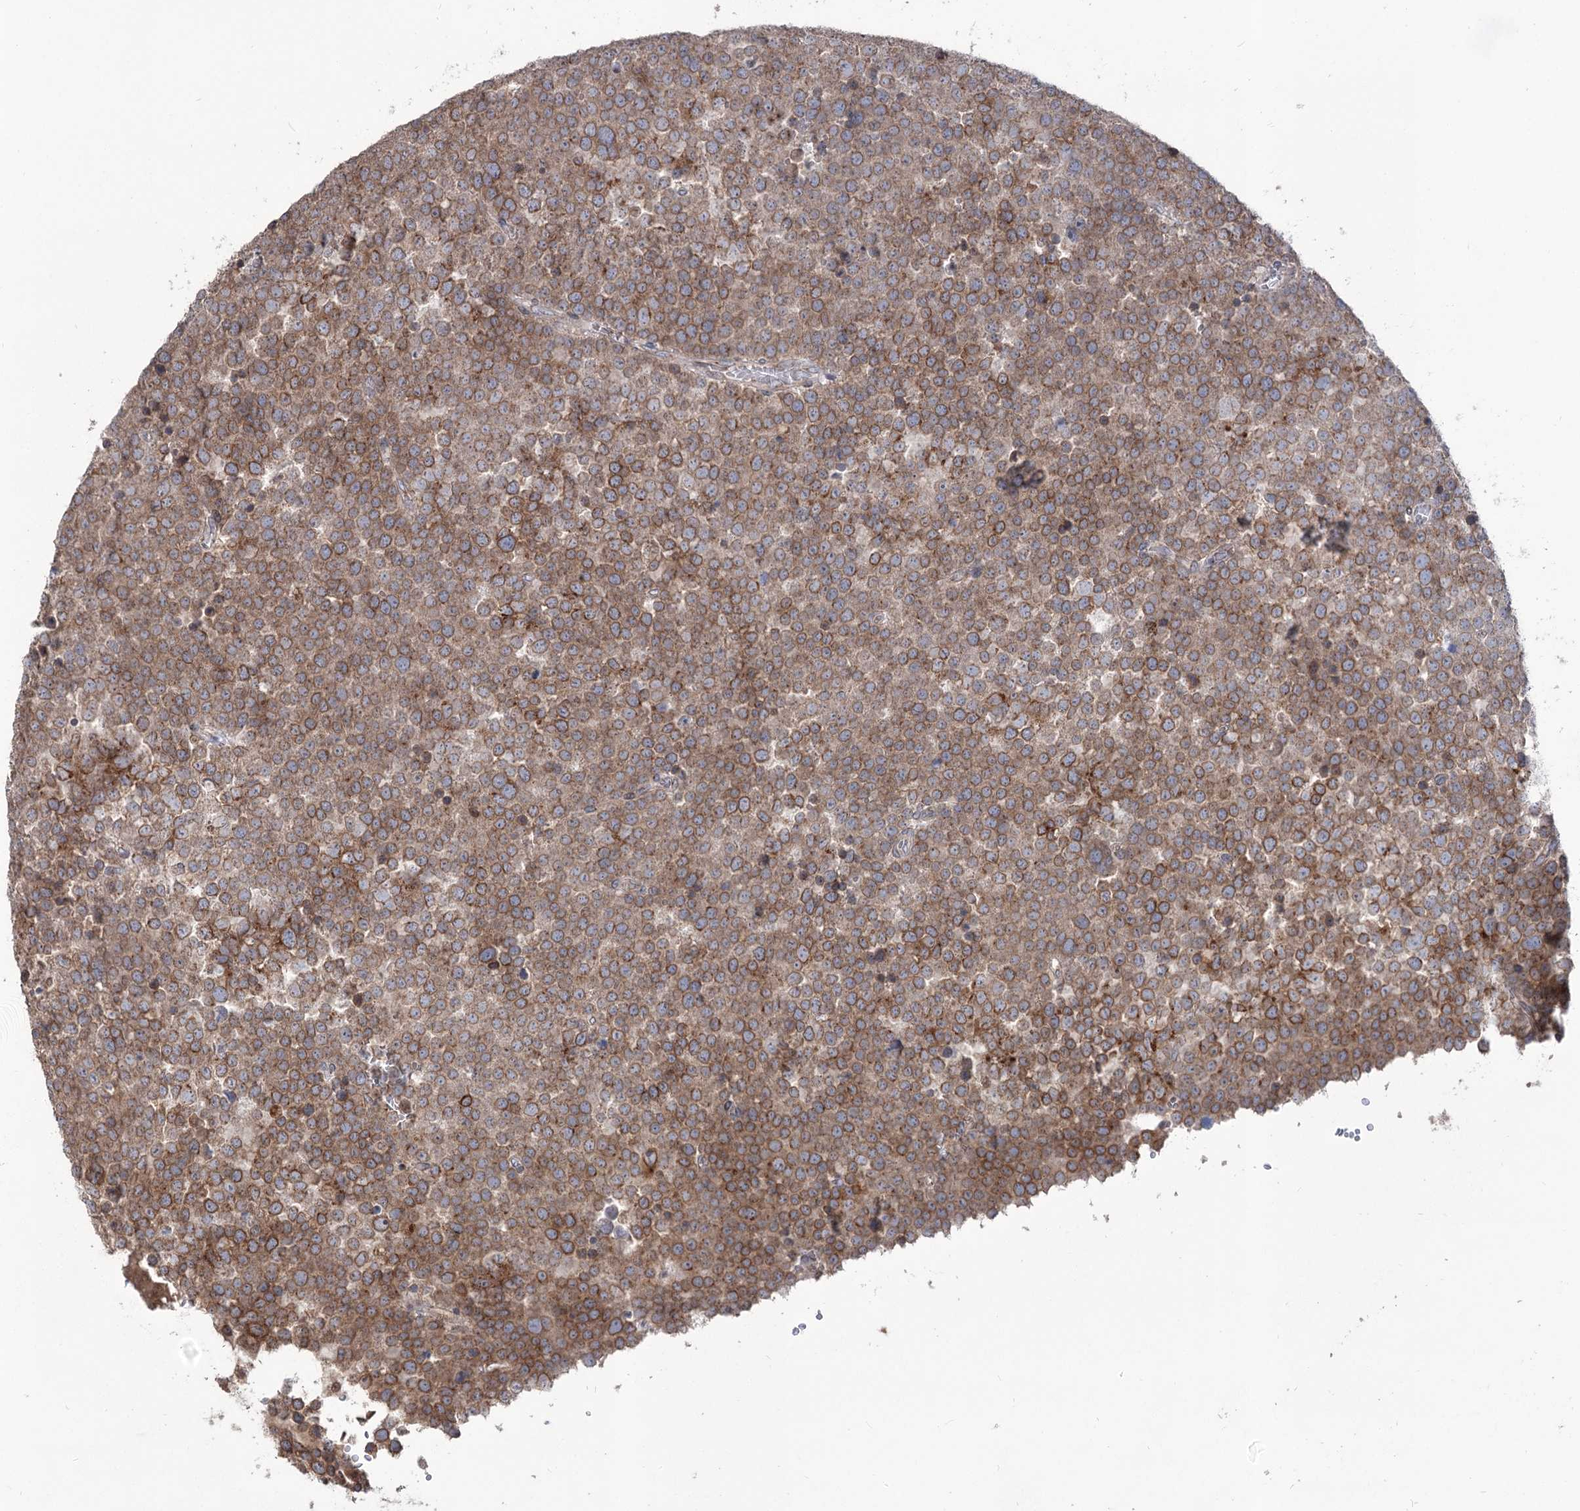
{"staining": {"intensity": "moderate", "quantity": ">75%", "location": "cytoplasmic/membranous"}, "tissue": "testis cancer", "cell_type": "Tumor cells", "image_type": "cancer", "snomed": [{"axis": "morphology", "description": "Seminoma, NOS"}, {"axis": "topography", "description": "Testis"}], "caption": "Protein expression analysis of human testis cancer (seminoma) reveals moderate cytoplasmic/membranous staining in approximately >75% of tumor cells. The protein of interest is shown in brown color, while the nuclei are stained blue.", "gene": "STT3B", "patient": {"sex": "male", "age": 71}}